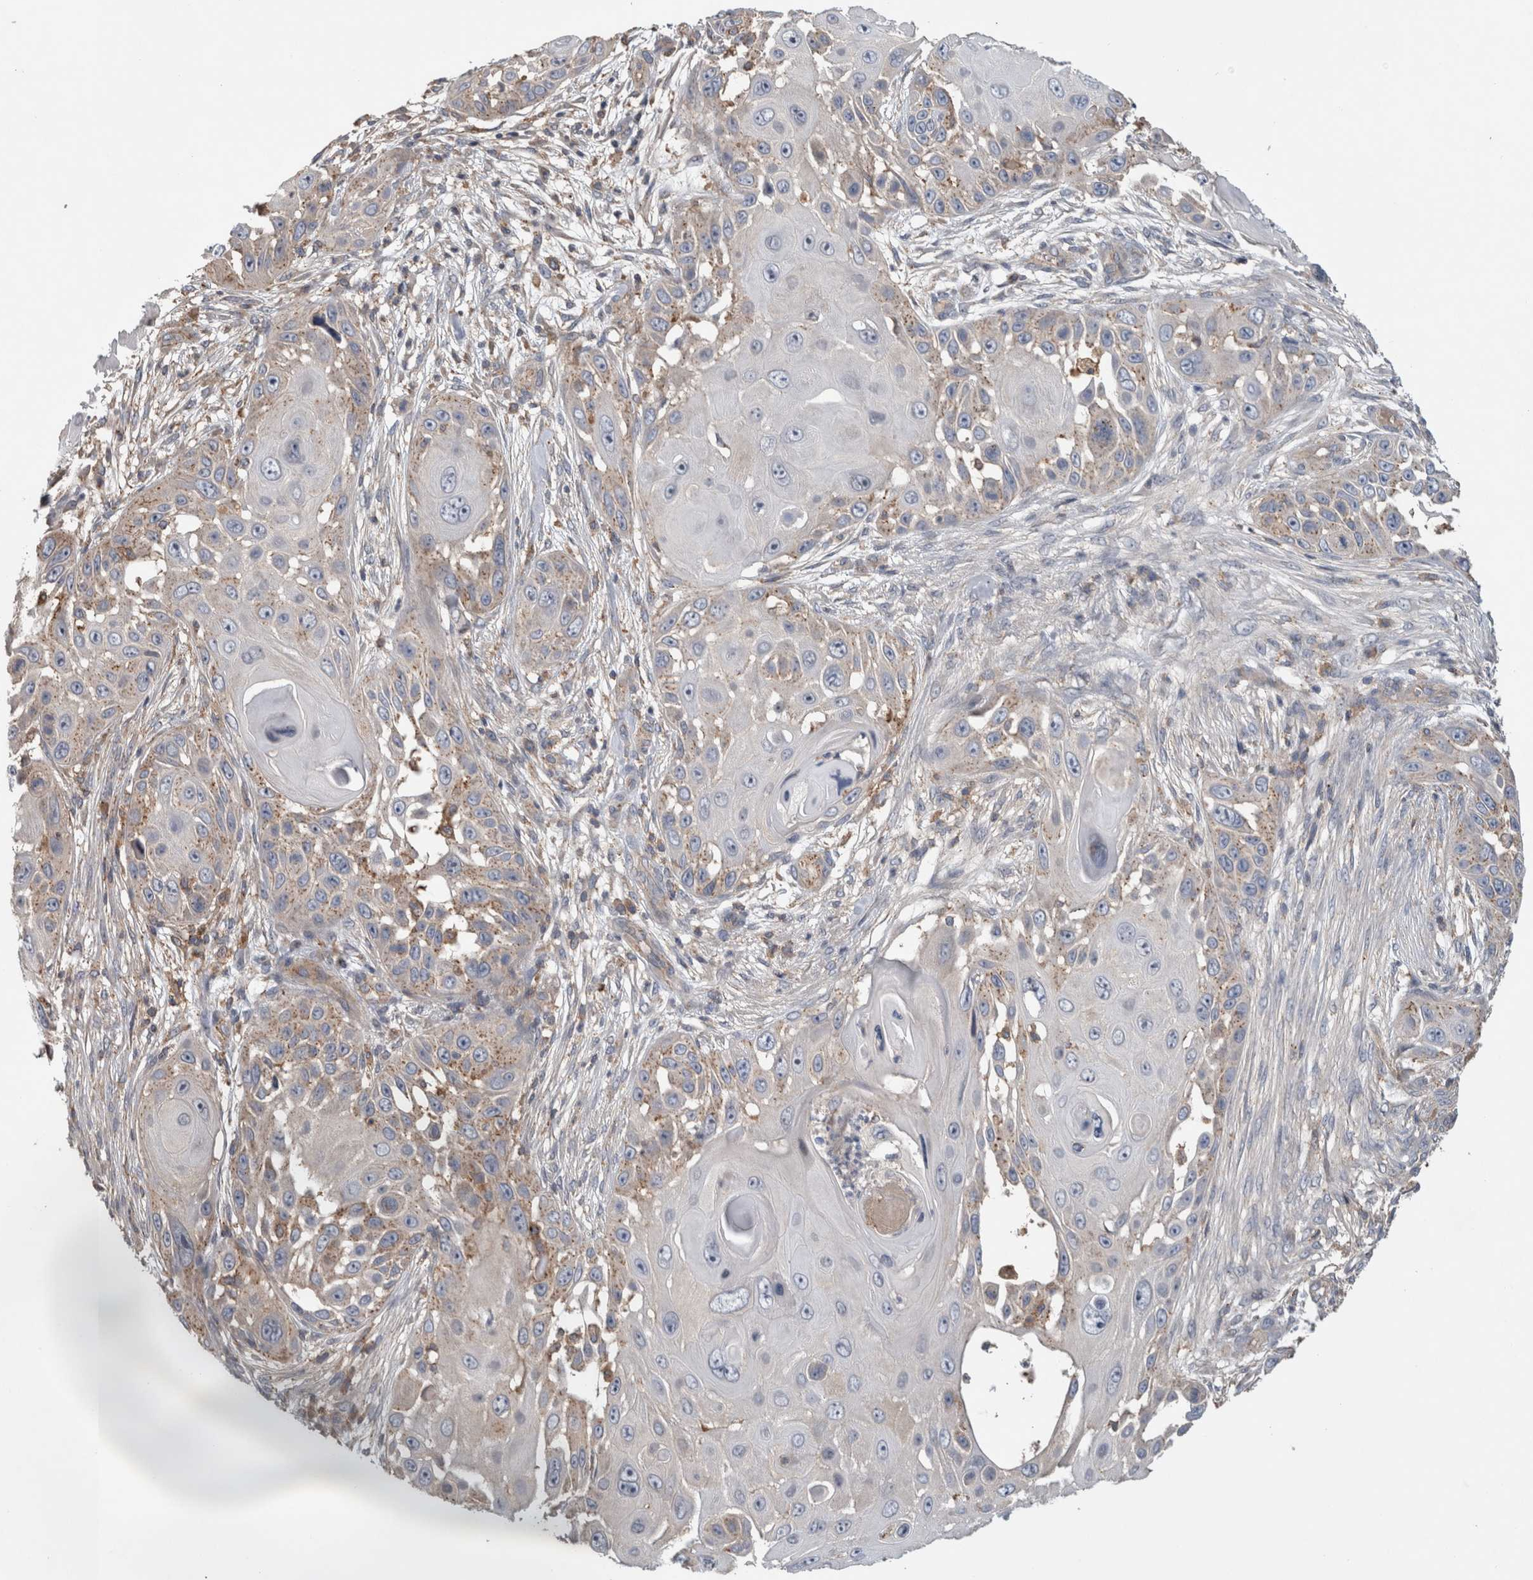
{"staining": {"intensity": "moderate", "quantity": "<25%", "location": "cytoplasmic/membranous"}, "tissue": "skin cancer", "cell_type": "Tumor cells", "image_type": "cancer", "snomed": [{"axis": "morphology", "description": "Squamous cell carcinoma, NOS"}, {"axis": "topography", "description": "Skin"}], "caption": "Human skin cancer stained with a protein marker reveals moderate staining in tumor cells.", "gene": "TARBP1", "patient": {"sex": "female", "age": 44}}